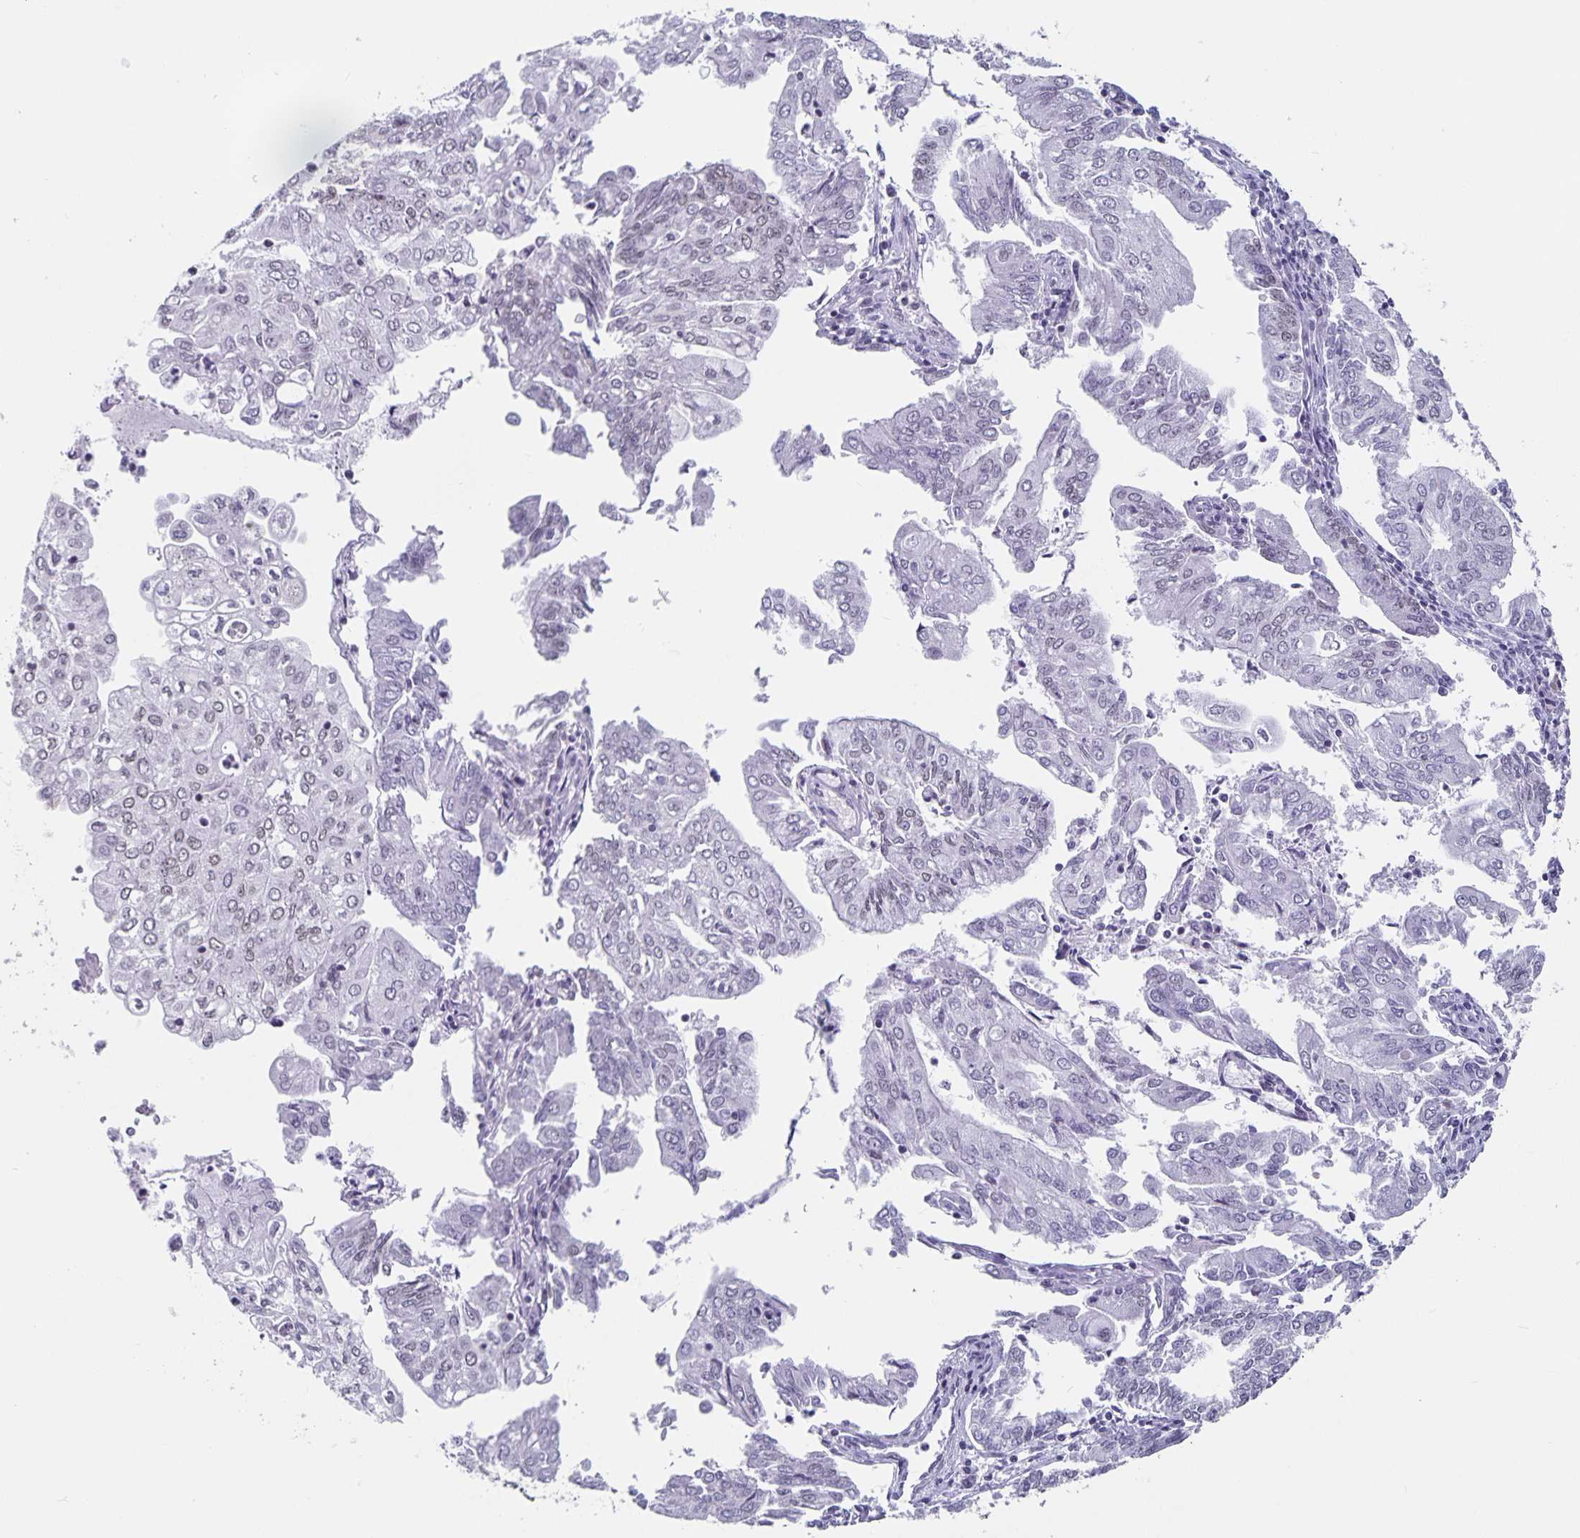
{"staining": {"intensity": "weak", "quantity": "<25%", "location": "nuclear"}, "tissue": "endometrial cancer", "cell_type": "Tumor cells", "image_type": "cancer", "snomed": [{"axis": "morphology", "description": "Adenocarcinoma, NOS"}, {"axis": "topography", "description": "Endometrium"}], "caption": "This is an immunohistochemistry histopathology image of human endometrial cancer. There is no positivity in tumor cells.", "gene": "PBX2", "patient": {"sex": "female", "age": 61}}